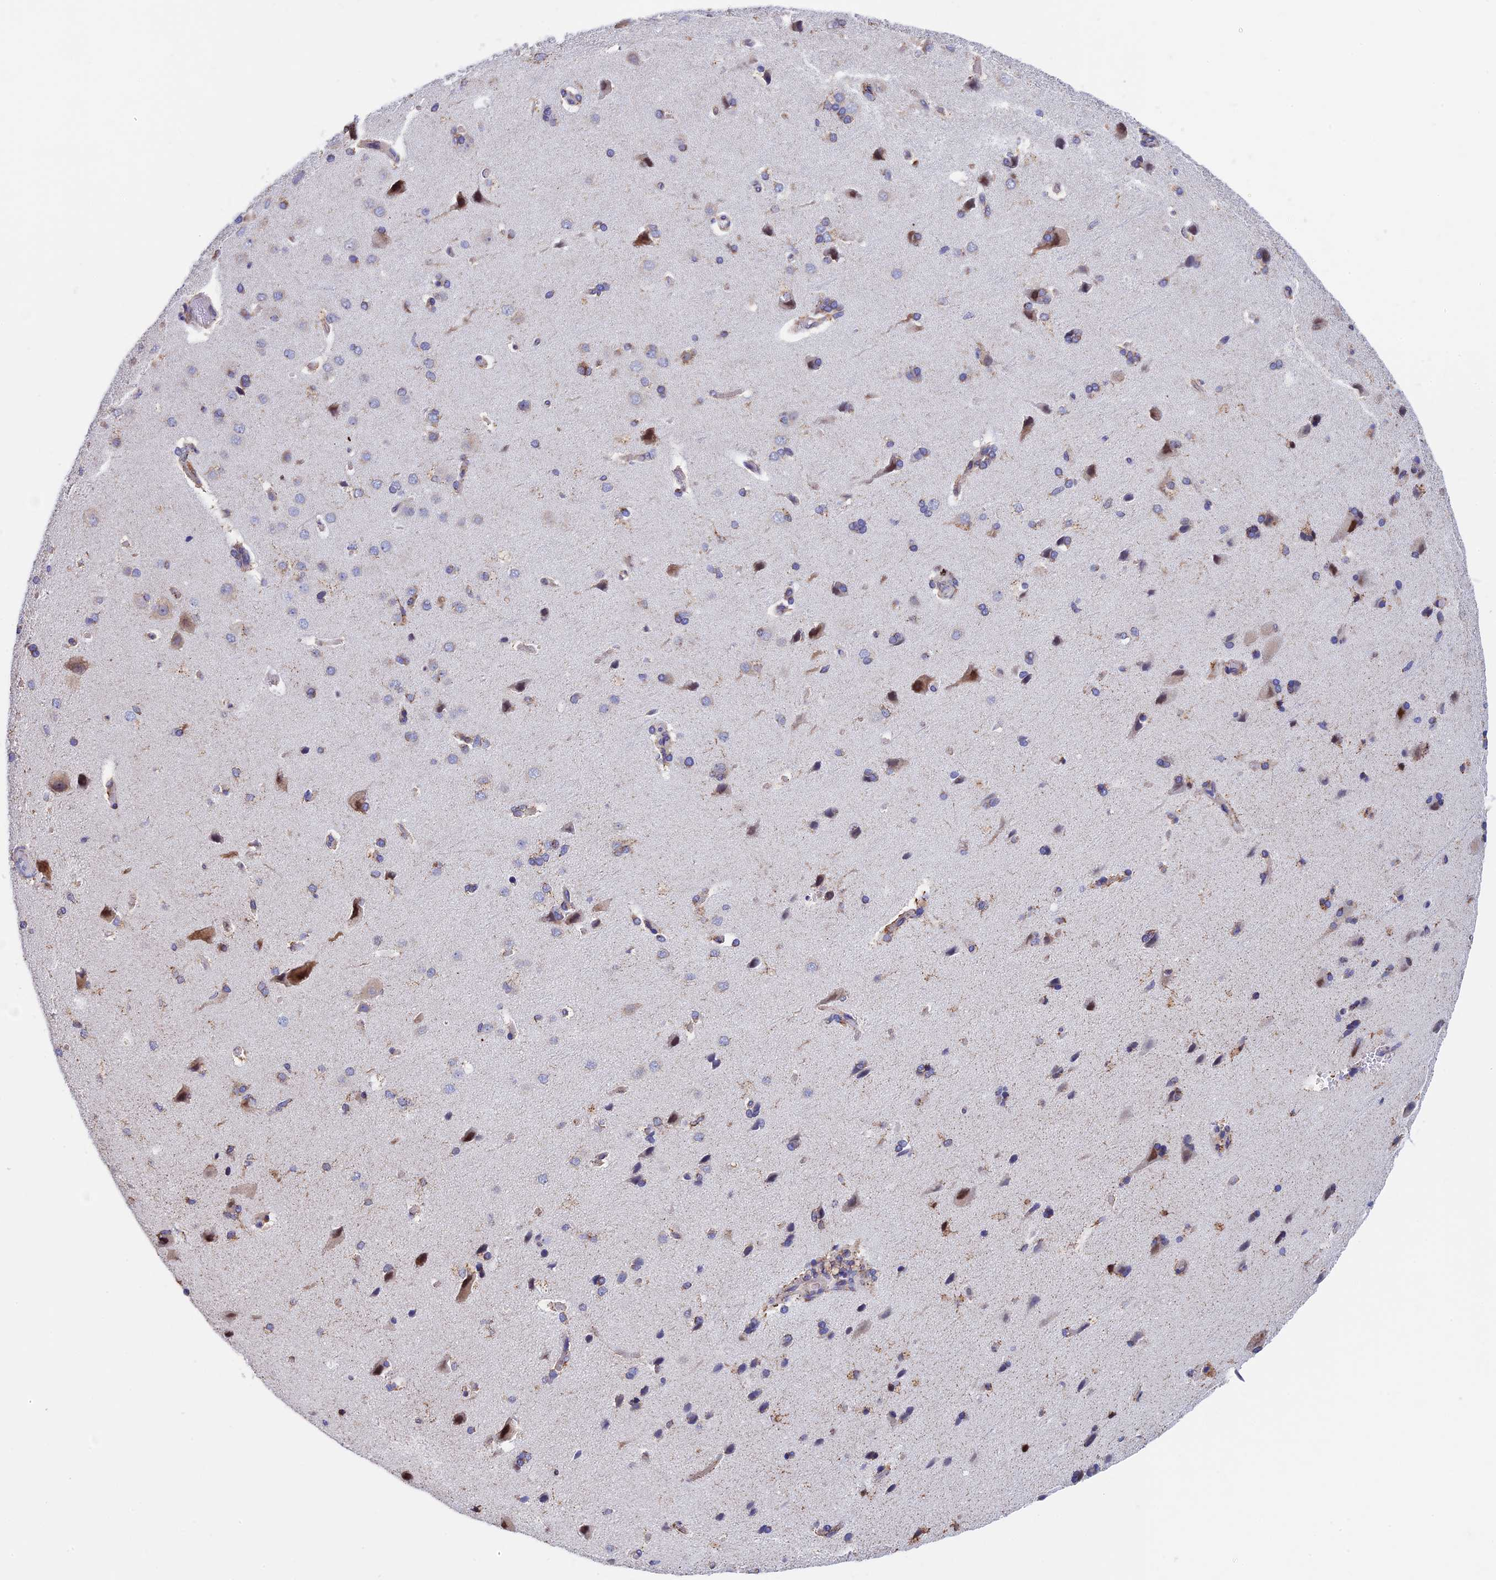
{"staining": {"intensity": "weak", "quantity": "25%-75%", "location": "cytoplasmic/membranous"}, "tissue": "cerebral cortex", "cell_type": "Endothelial cells", "image_type": "normal", "snomed": [{"axis": "morphology", "description": "Normal tissue, NOS"}, {"axis": "topography", "description": "Cerebral cortex"}], "caption": "An image of cerebral cortex stained for a protein displays weak cytoplasmic/membranous brown staining in endothelial cells.", "gene": "SLC9A5", "patient": {"sex": "male", "age": 62}}